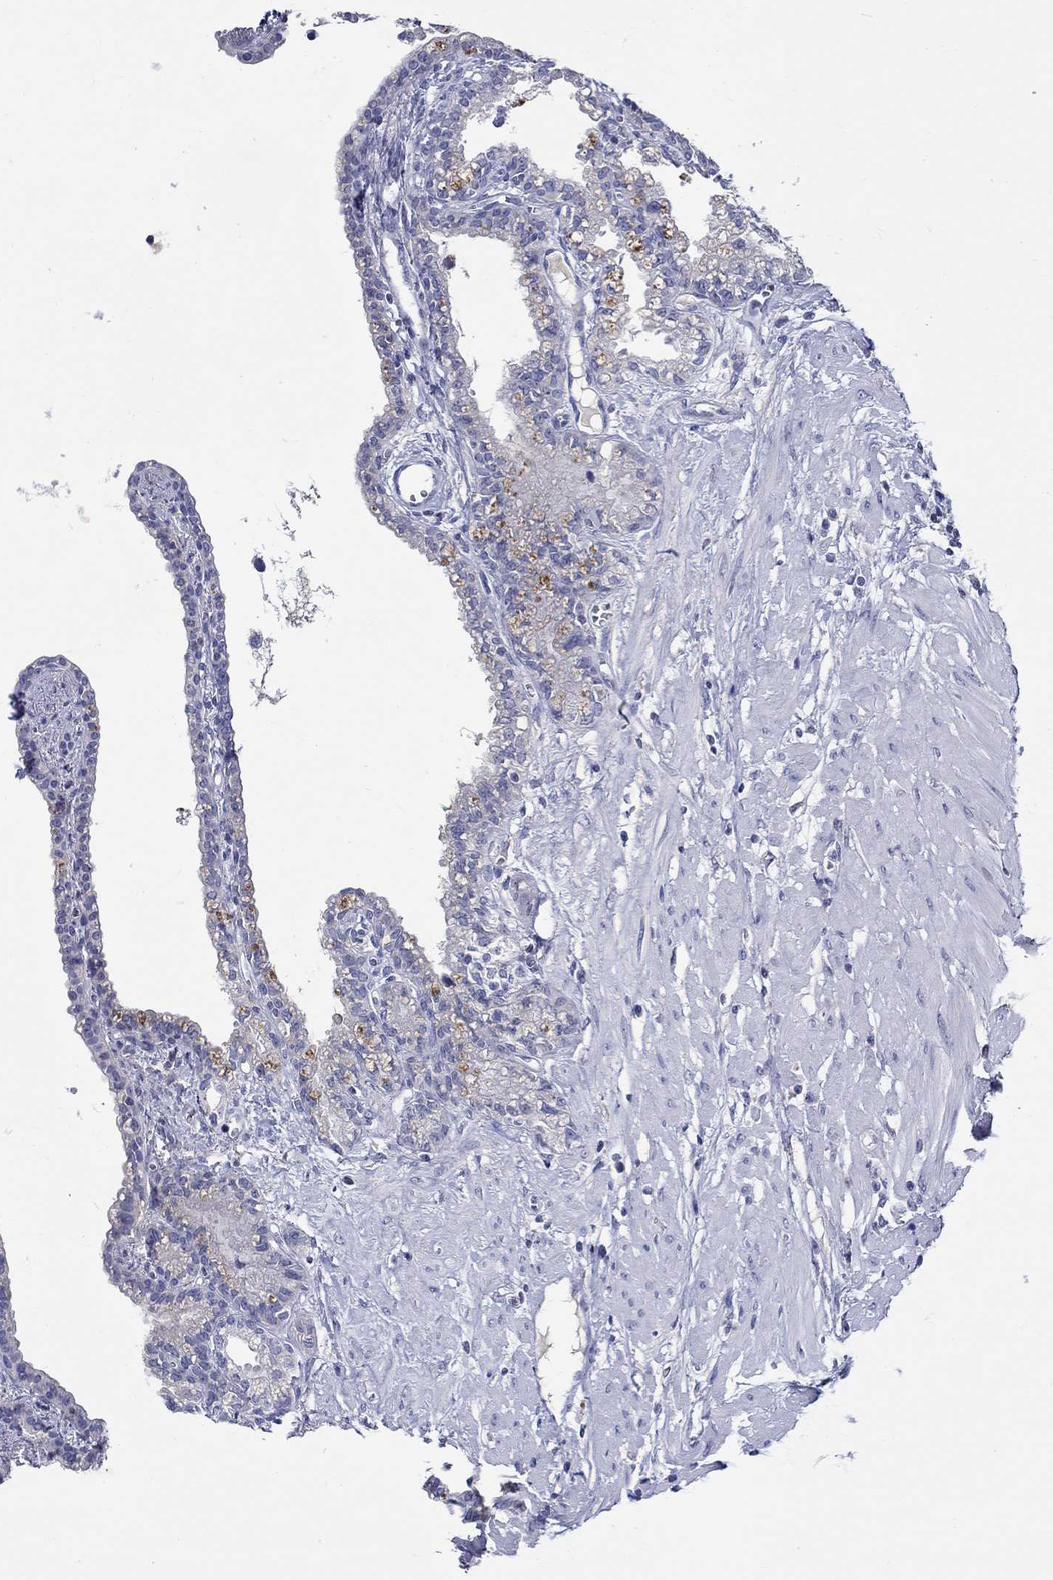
{"staining": {"intensity": "negative", "quantity": "none", "location": "none"}, "tissue": "seminal vesicle", "cell_type": "Glandular cells", "image_type": "normal", "snomed": [{"axis": "morphology", "description": "Normal tissue, NOS"}, {"axis": "morphology", "description": "Urothelial carcinoma, NOS"}, {"axis": "topography", "description": "Urinary bladder"}, {"axis": "topography", "description": "Seminal veicle"}], "caption": "The immunohistochemistry micrograph has no significant expression in glandular cells of seminal vesicle.", "gene": "SLC30A3", "patient": {"sex": "male", "age": 76}}